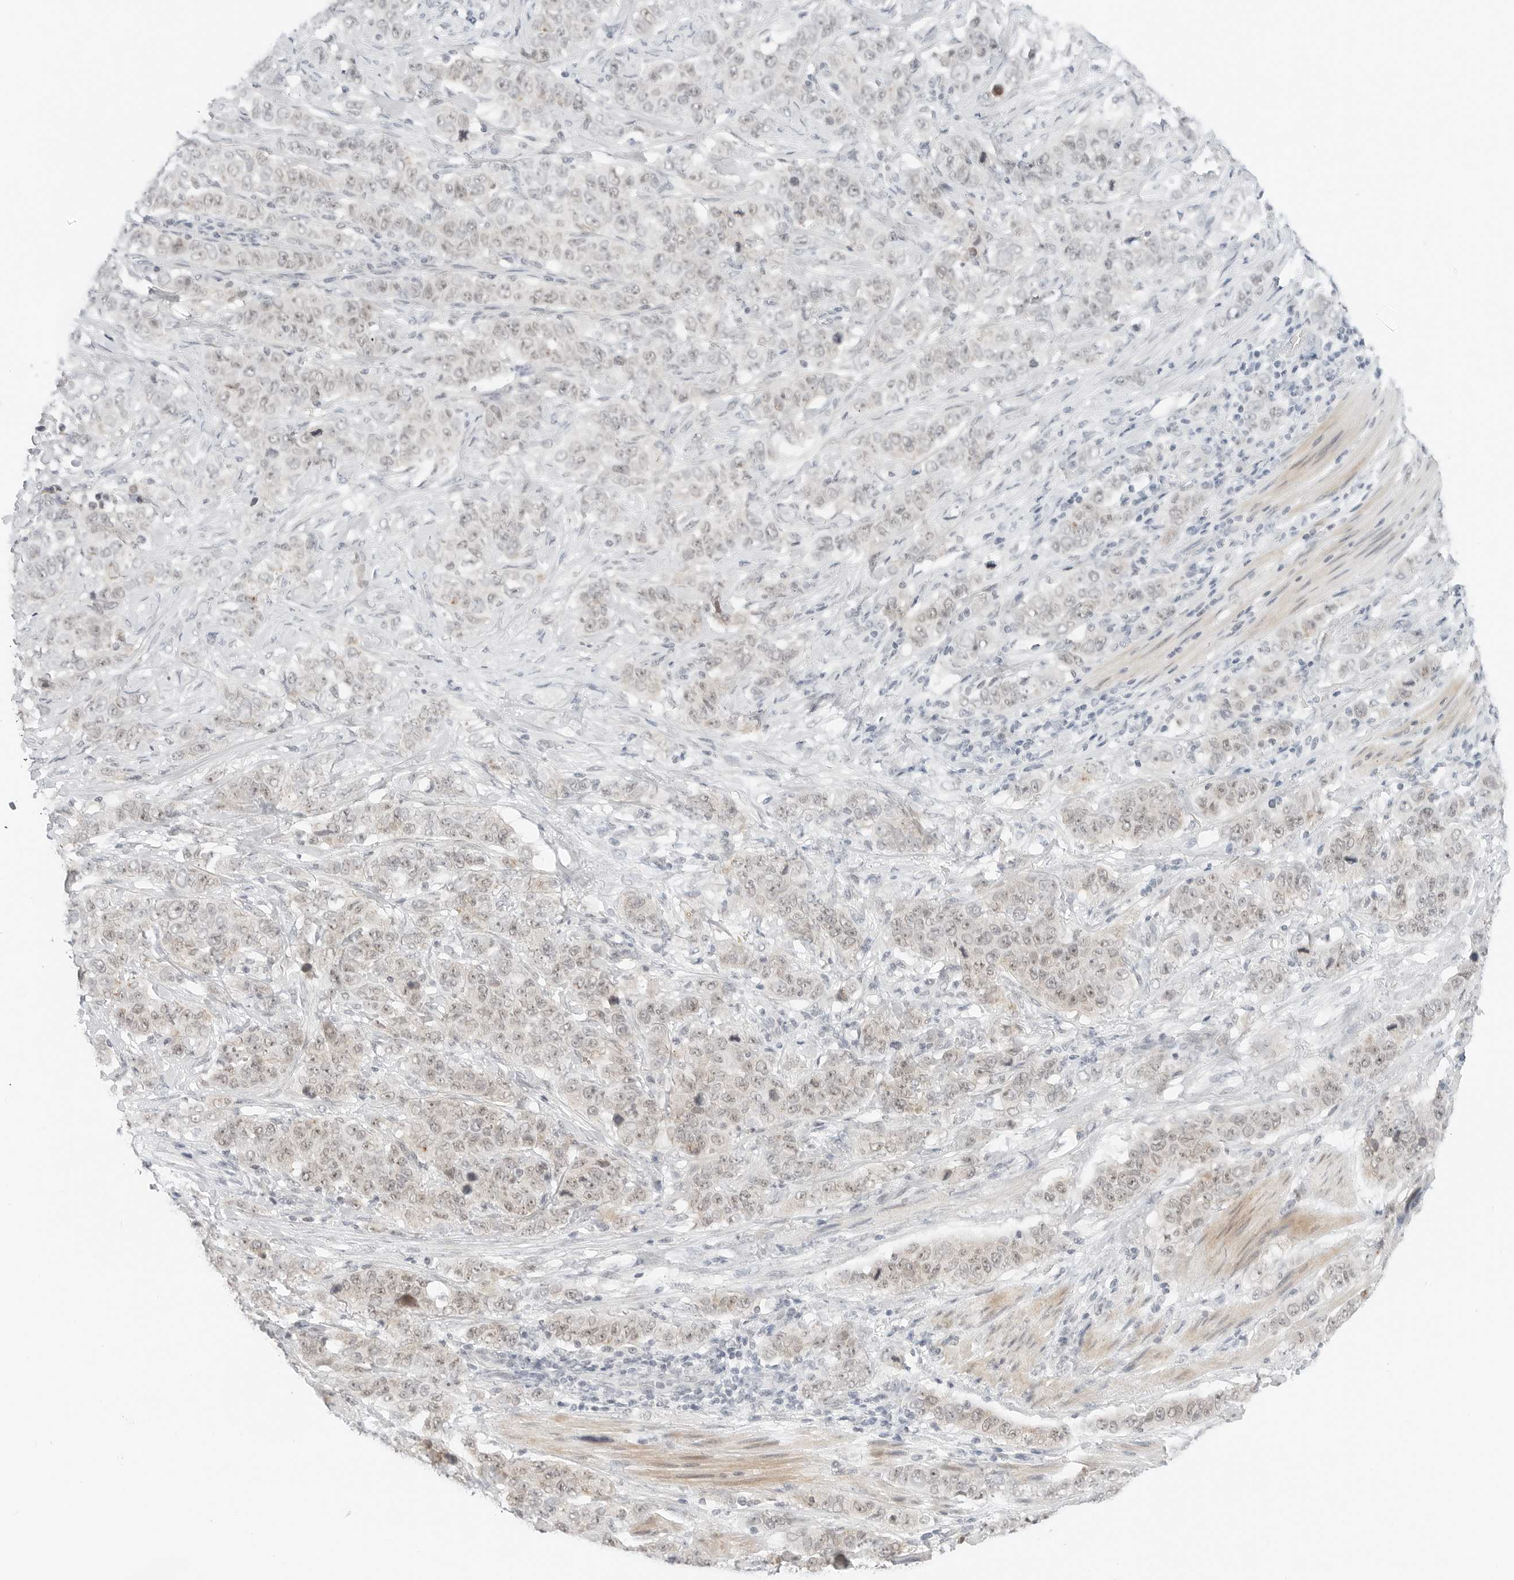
{"staining": {"intensity": "weak", "quantity": "25%-75%", "location": "nuclear"}, "tissue": "stomach cancer", "cell_type": "Tumor cells", "image_type": "cancer", "snomed": [{"axis": "morphology", "description": "Adenocarcinoma, NOS"}, {"axis": "topography", "description": "Stomach"}], "caption": "Immunohistochemistry histopathology image of stomach cancer stained for a protein (brown), which displays low levels of weak nuclear positivity in approximately 25%-75% of tumor cells.", "gene": "CCSAP", "patient": {"sex": "male", "age": 48}}